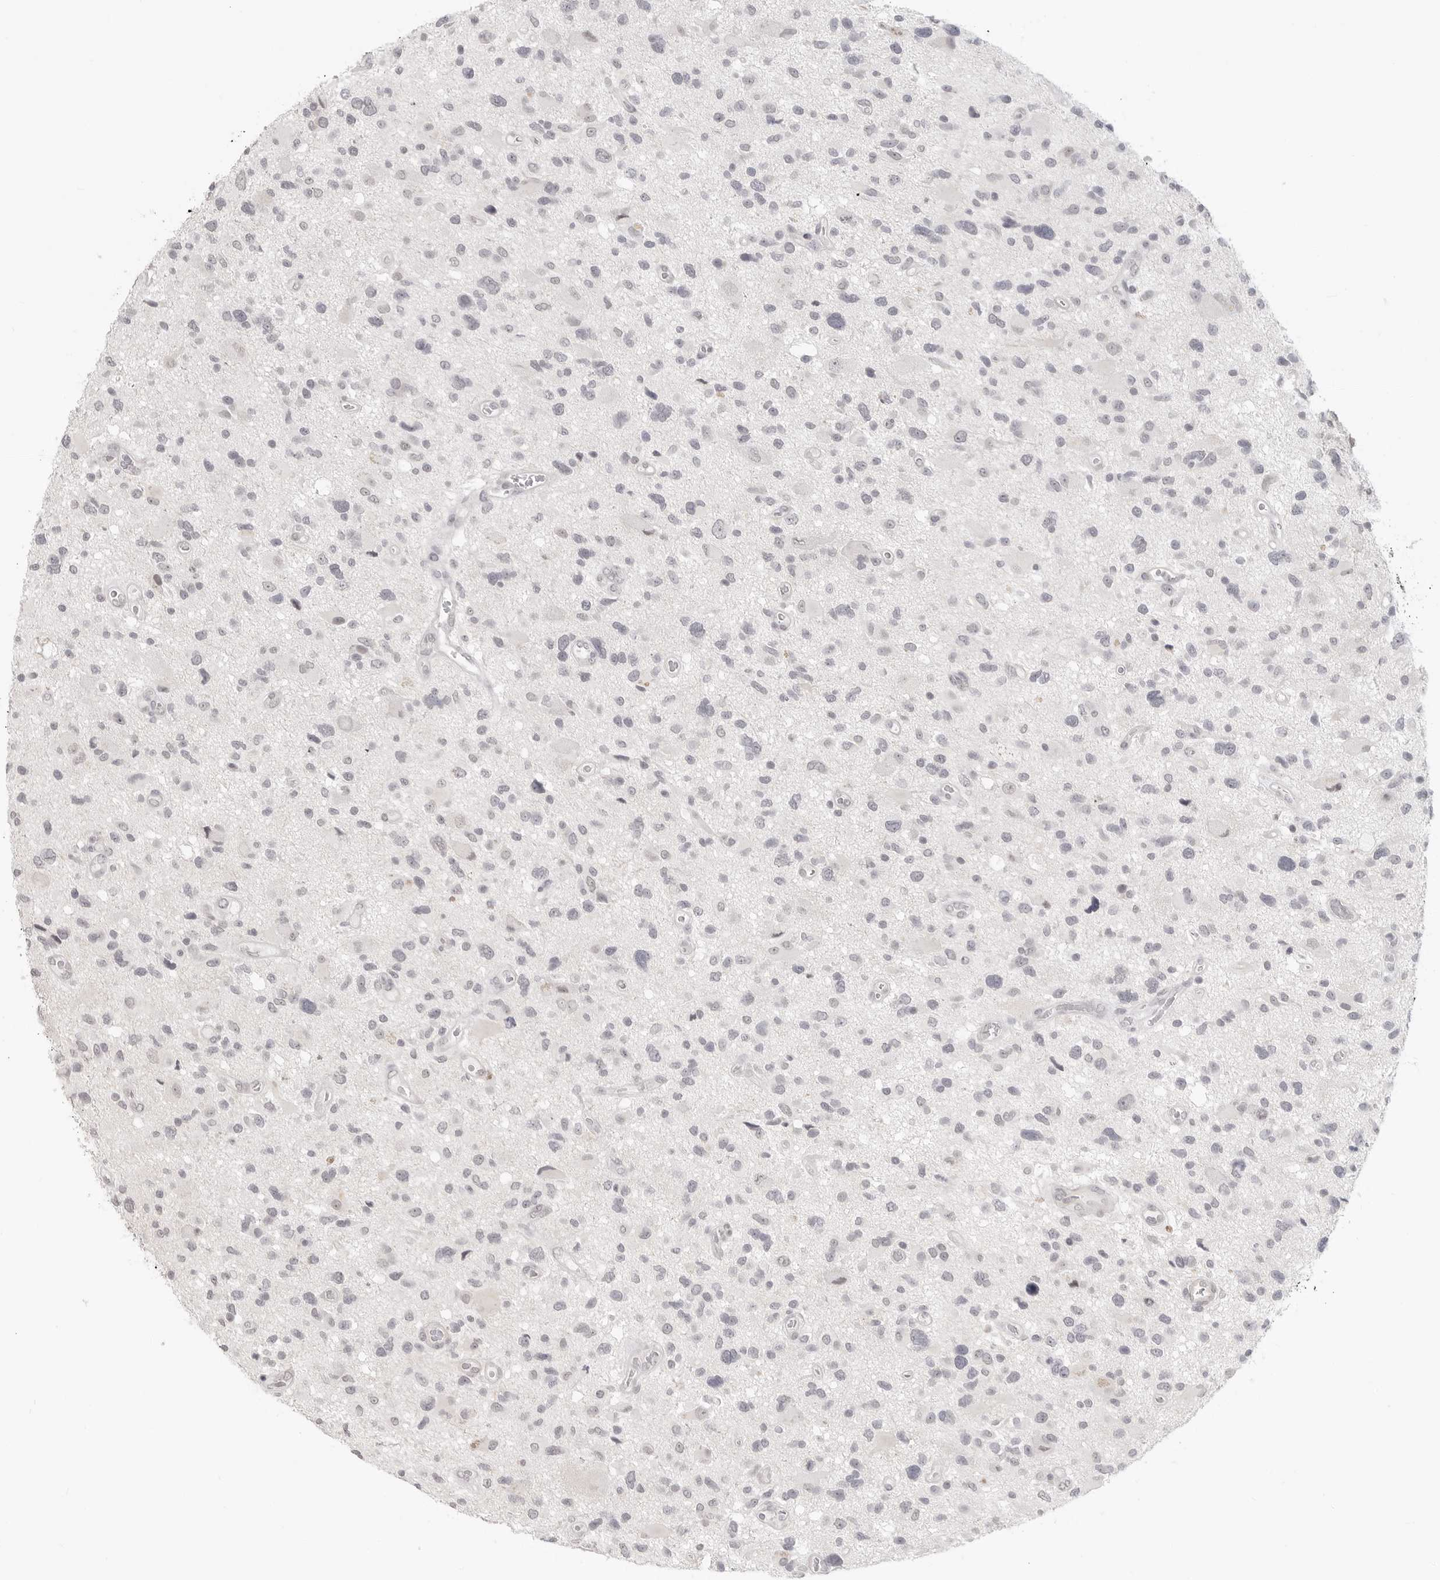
{"staining": {"intensity": "negative", "quantity": "none", "location": "none"}, "tissue": "glioma", "cell_type": "Tumor cells", "image_type": "cancer", "snomed": [{"axis": "morphology", "description": "Glioma, malignant, High grade"}, {"axis": "topography", "description": "Brain"}], "caption": "Immunohistochemistry image of human malignant glioma (high-grade) stained for a protein (brown), which exhibits no staining in tumor cells. (Immunohistochemistry, brightfield microscopy, high magnification).", "gene": "KLK11", "patient": {"sex": "male", "age": 33}}